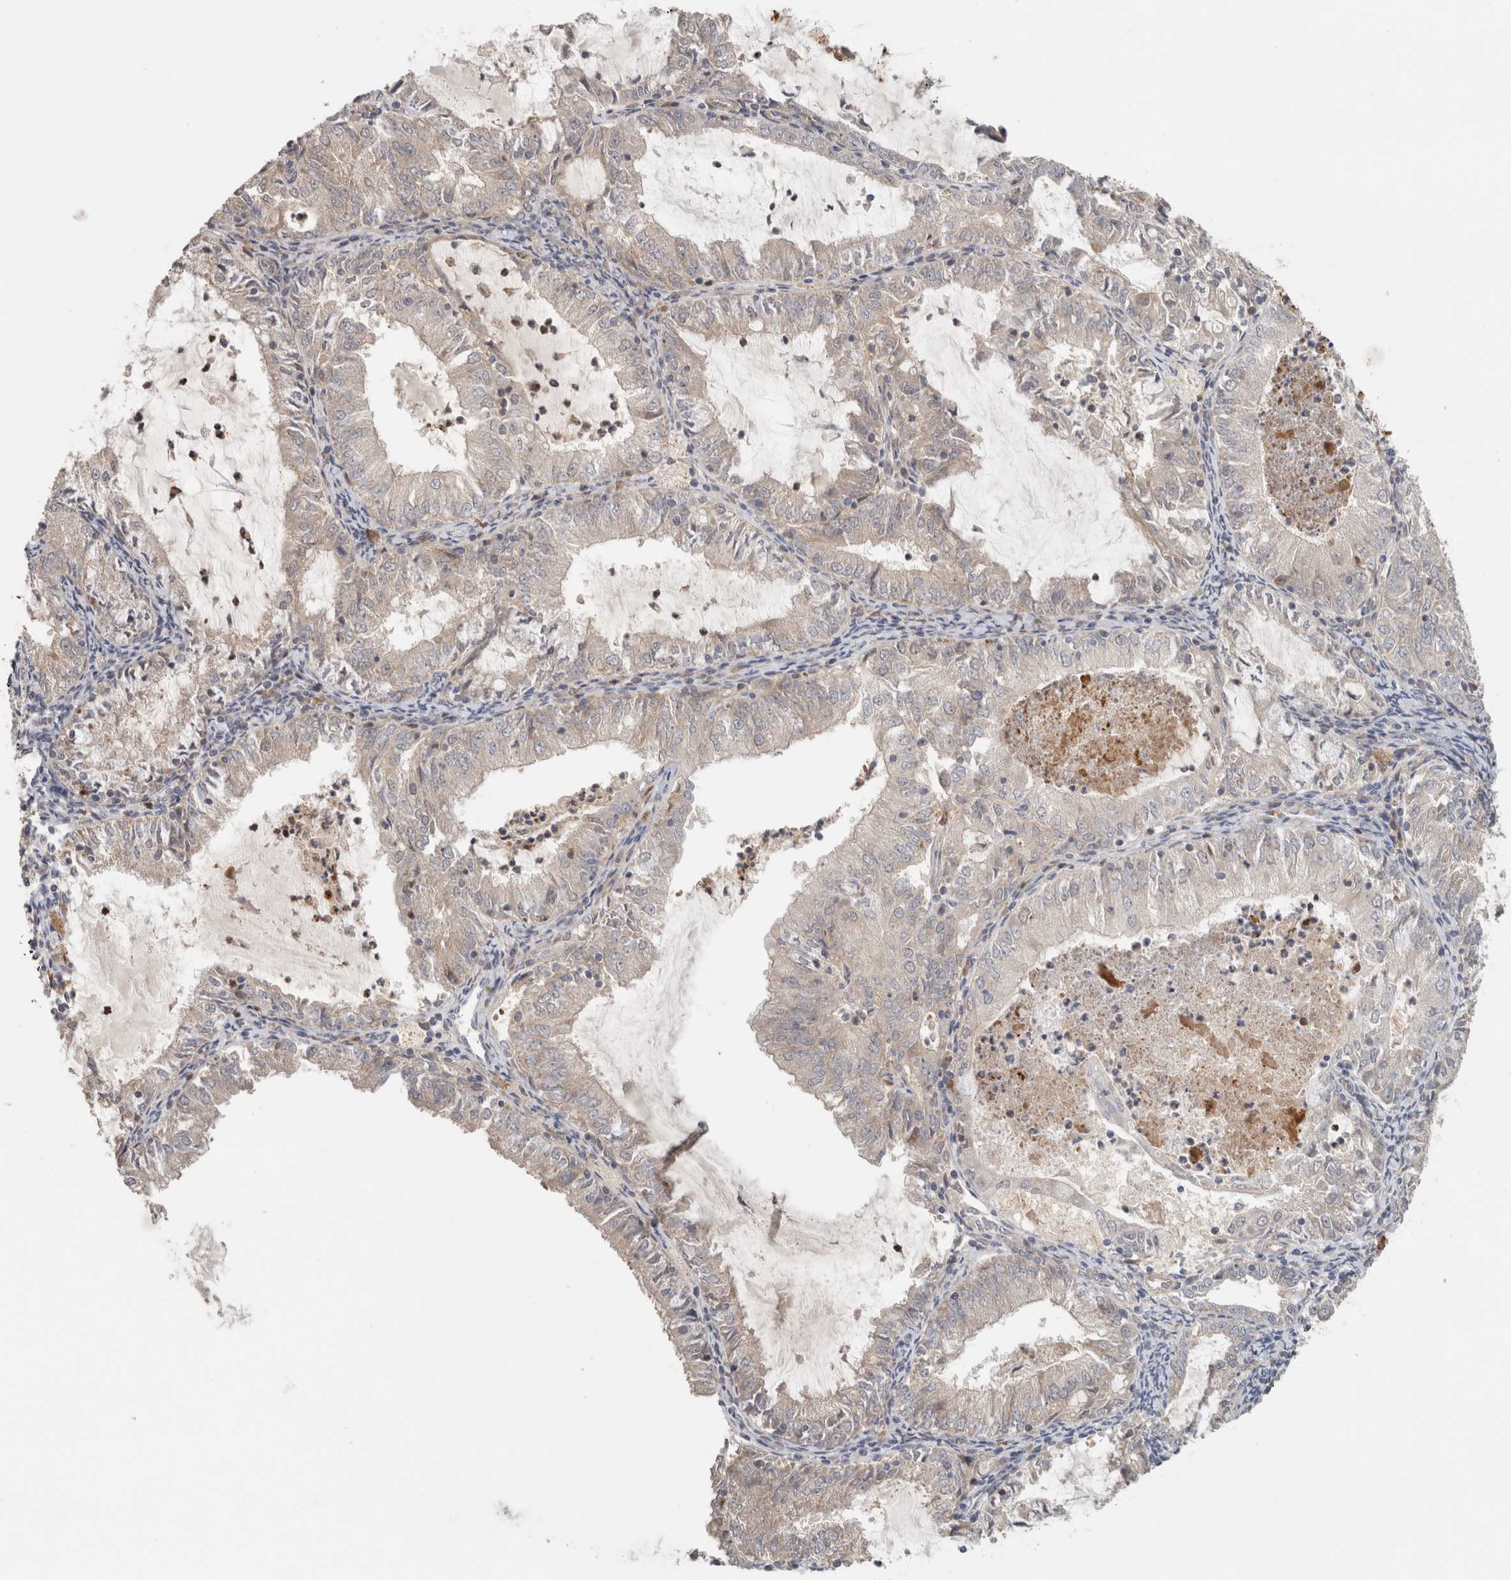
{"staining": {"intensity": "negative", "quantity": "none", "location": "none"}, "tissue": "endometrial cancer", "cell_type": "Tumor cells", "image_type": "cancer", "snomed": [{"axis": "morphology", "description": "Adenocarcinoma, NOS"}, {"axis": "topography", "description": "Endometrium"}], "caption": "Tumor cells show no significant positivity in adenocarcinoma (endometrial). The staining was performed using DAB to visualize the protein expression in brown, while the nuclei were stained in blue with hematoxylin (Magnification: 20x).", "gene": "SIPA1L2", "patient": {"sex": "female", "age": 57}}